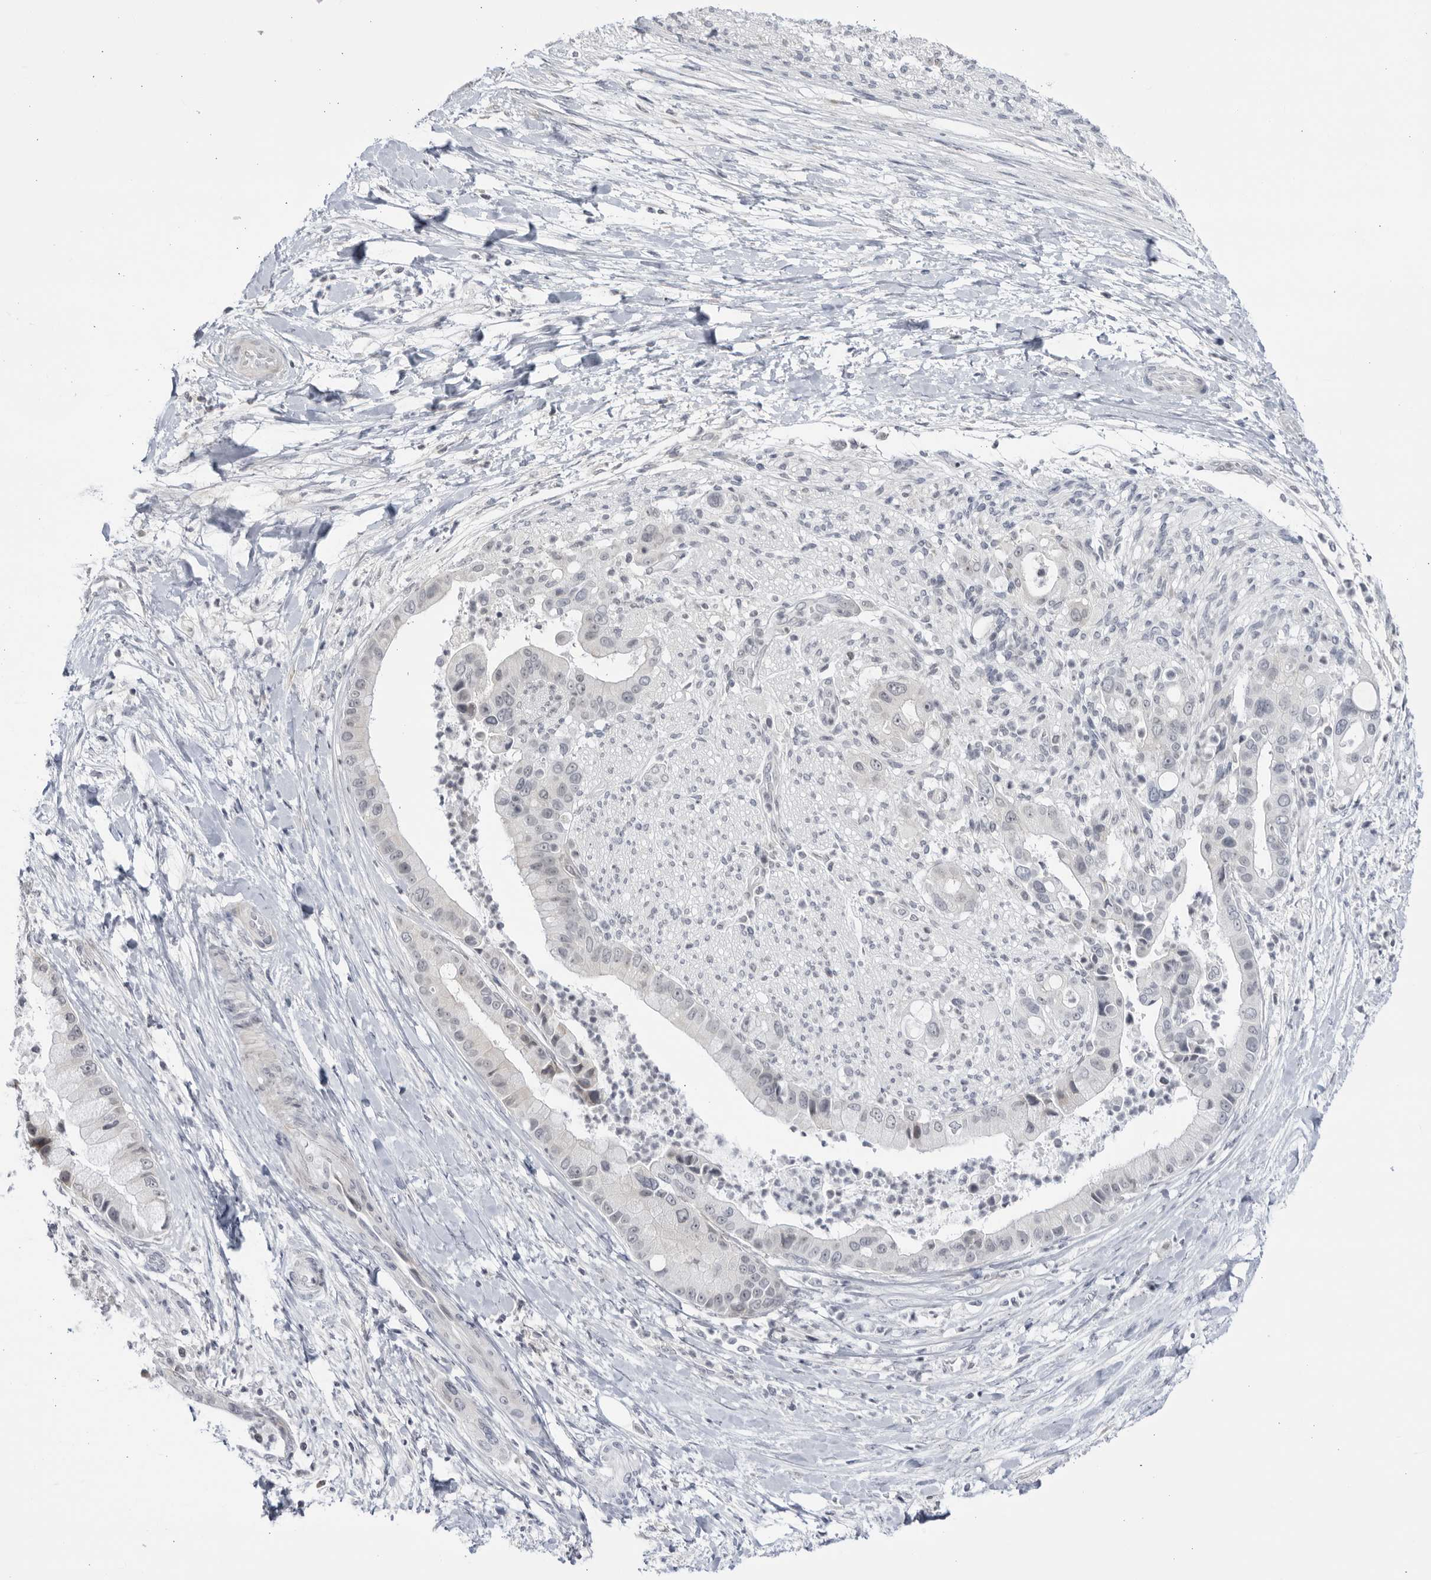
{"staining": {"intensity": "negative", "quantity": "none", "location": "none"}, "tissue": "liver cancer", "cell_type": "Tumor cells", "image_type": "cancer", "snomed": [{"axis": "morphology", "description": "Cholangiocarcinoma"}, {"axis": "topography", "description": "Liver"}], "caption": "Human liver cancer stained for a protein using IHC displays no staining in tumor cells.", "gene": "CNBD1", "patient": {"sex": "female", "age": 54}}